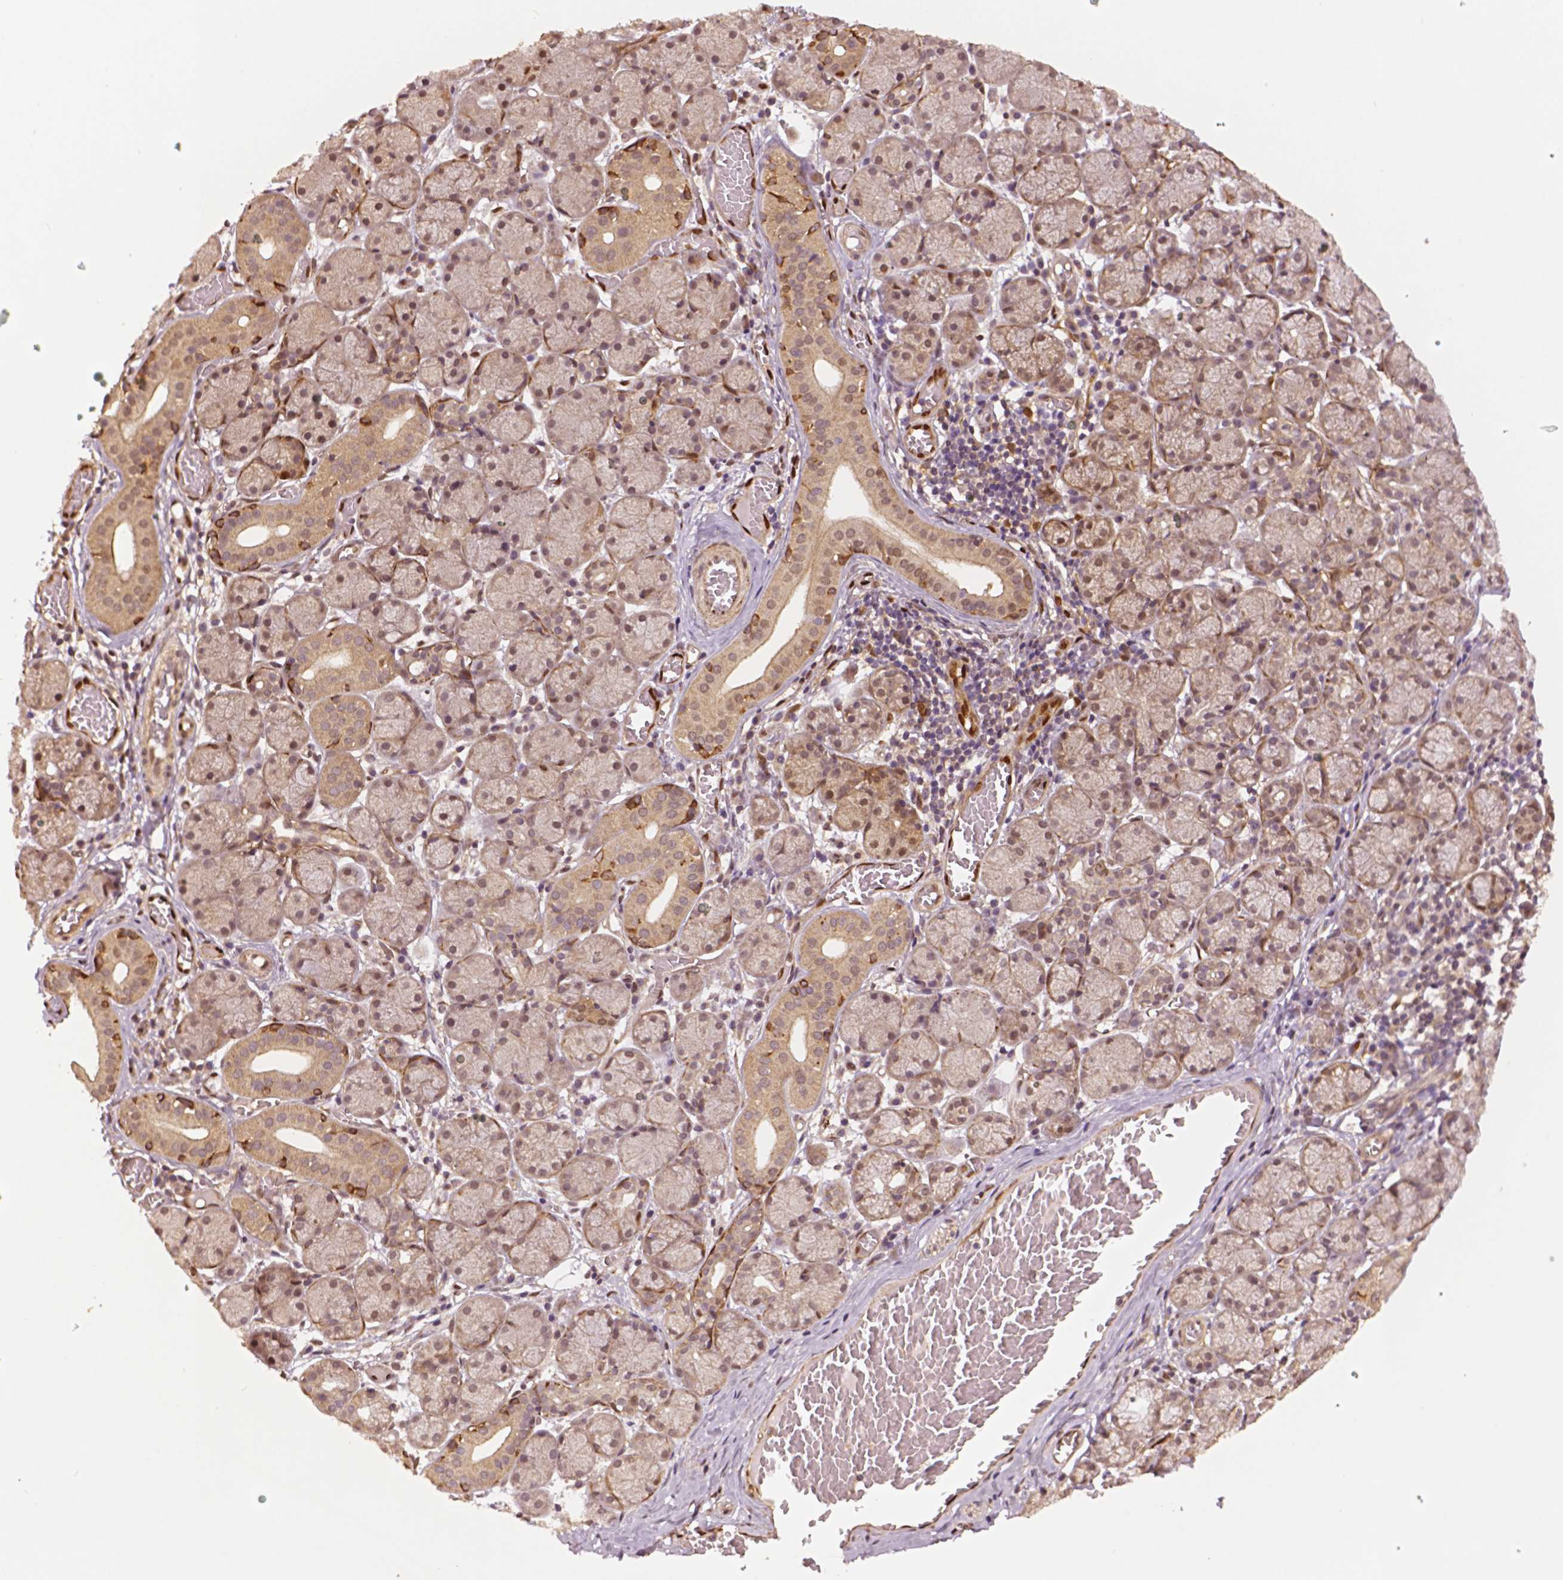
{"staining": {"intensity": "moderate", "quantity": "25%-75%", "location": "cytoplasmic/membranous,nuclear"}, "tissue": "salivary gland", "cell_type": "Glandular cells", "image_type": "normal", "snomed": [{"axis": "morphology", "description": "Normal tissue, NOS"}, {"axis": "topography", "description": "Salivary gland"}, {"axis": "topography", "description": "Peripheral nerve tissue"}], "caption": "High-magnification brightfield microscopy of unremarkable salivary gland stained with DAB (brown) and counterstained with hematoxylin (blue). glandular cells exhibit moderate cytoplasmic/membranous,nuclear expression is present in approximately25%-75% of cells. (DAB IHC with brightfield microscopy, high magnification).", "gene": "STAT3", "patient": {"sex": "female", "age": 24}}